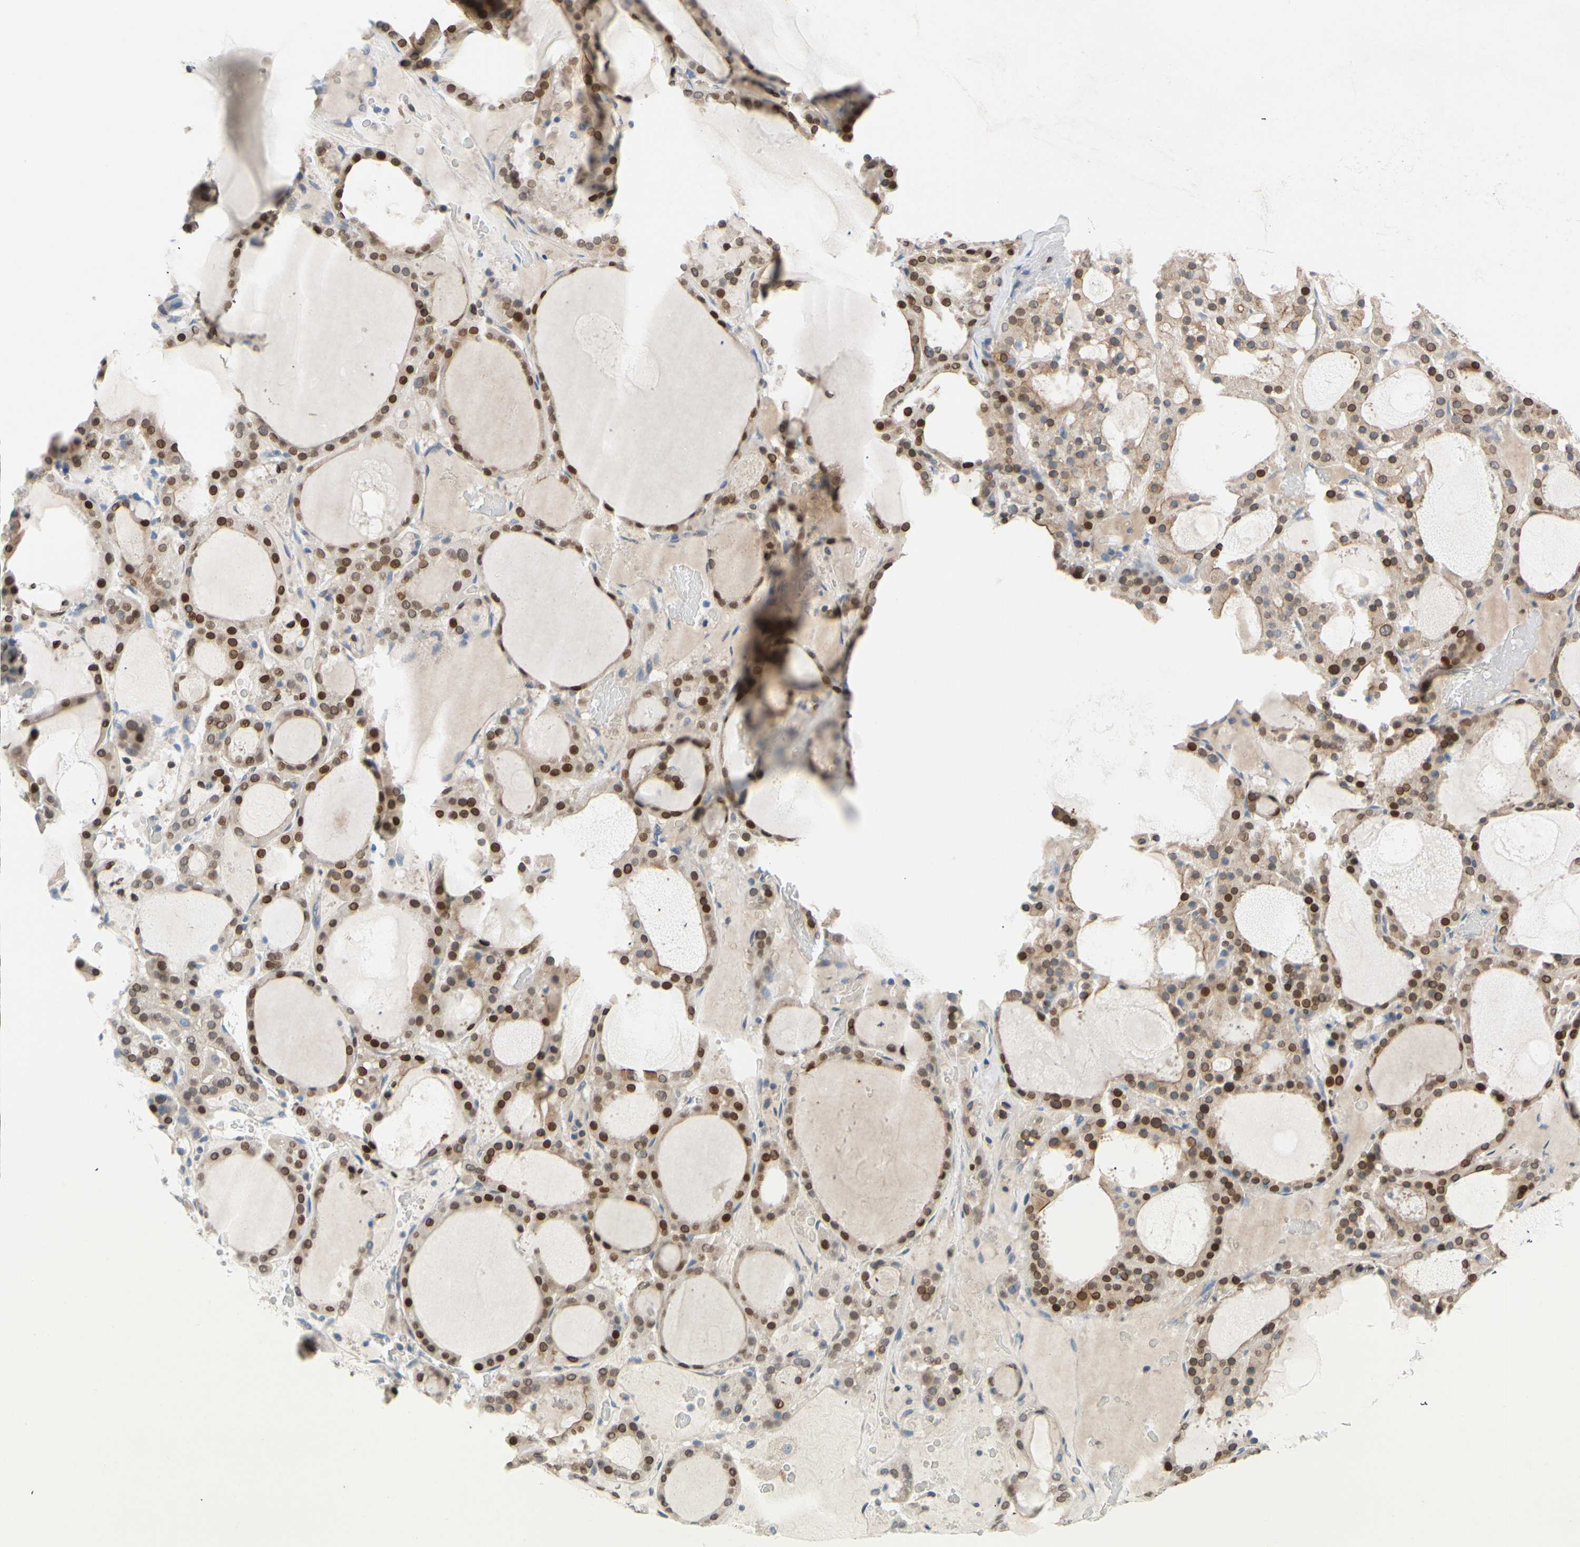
{"staining": {"intensity": "moderate", "quantity": ">75%", "location": "cytoplasmic/membranous,nuclear"}, "tissue": "thyroid gland", "cell_type": "Glandular cells", "image_type": "normal", "snomed": [{"axis": "morphology", "description": "Normal tissue, NOS"}, {"axis": "morphology", "description": "Carcinoma, NOS"}, {"axis": "topography", "description": "Thyroid gland"}], "caption": "IHC micrograph of unremarkable human thyroid gland stained for a protein (brown), which reveals medium levels of moderate cytoplasmic/membranous,nuclear expression in approximately >75% of glandular cells.", "gene": "ZNF132", "patient": {"sex": "female", "age": 86}}